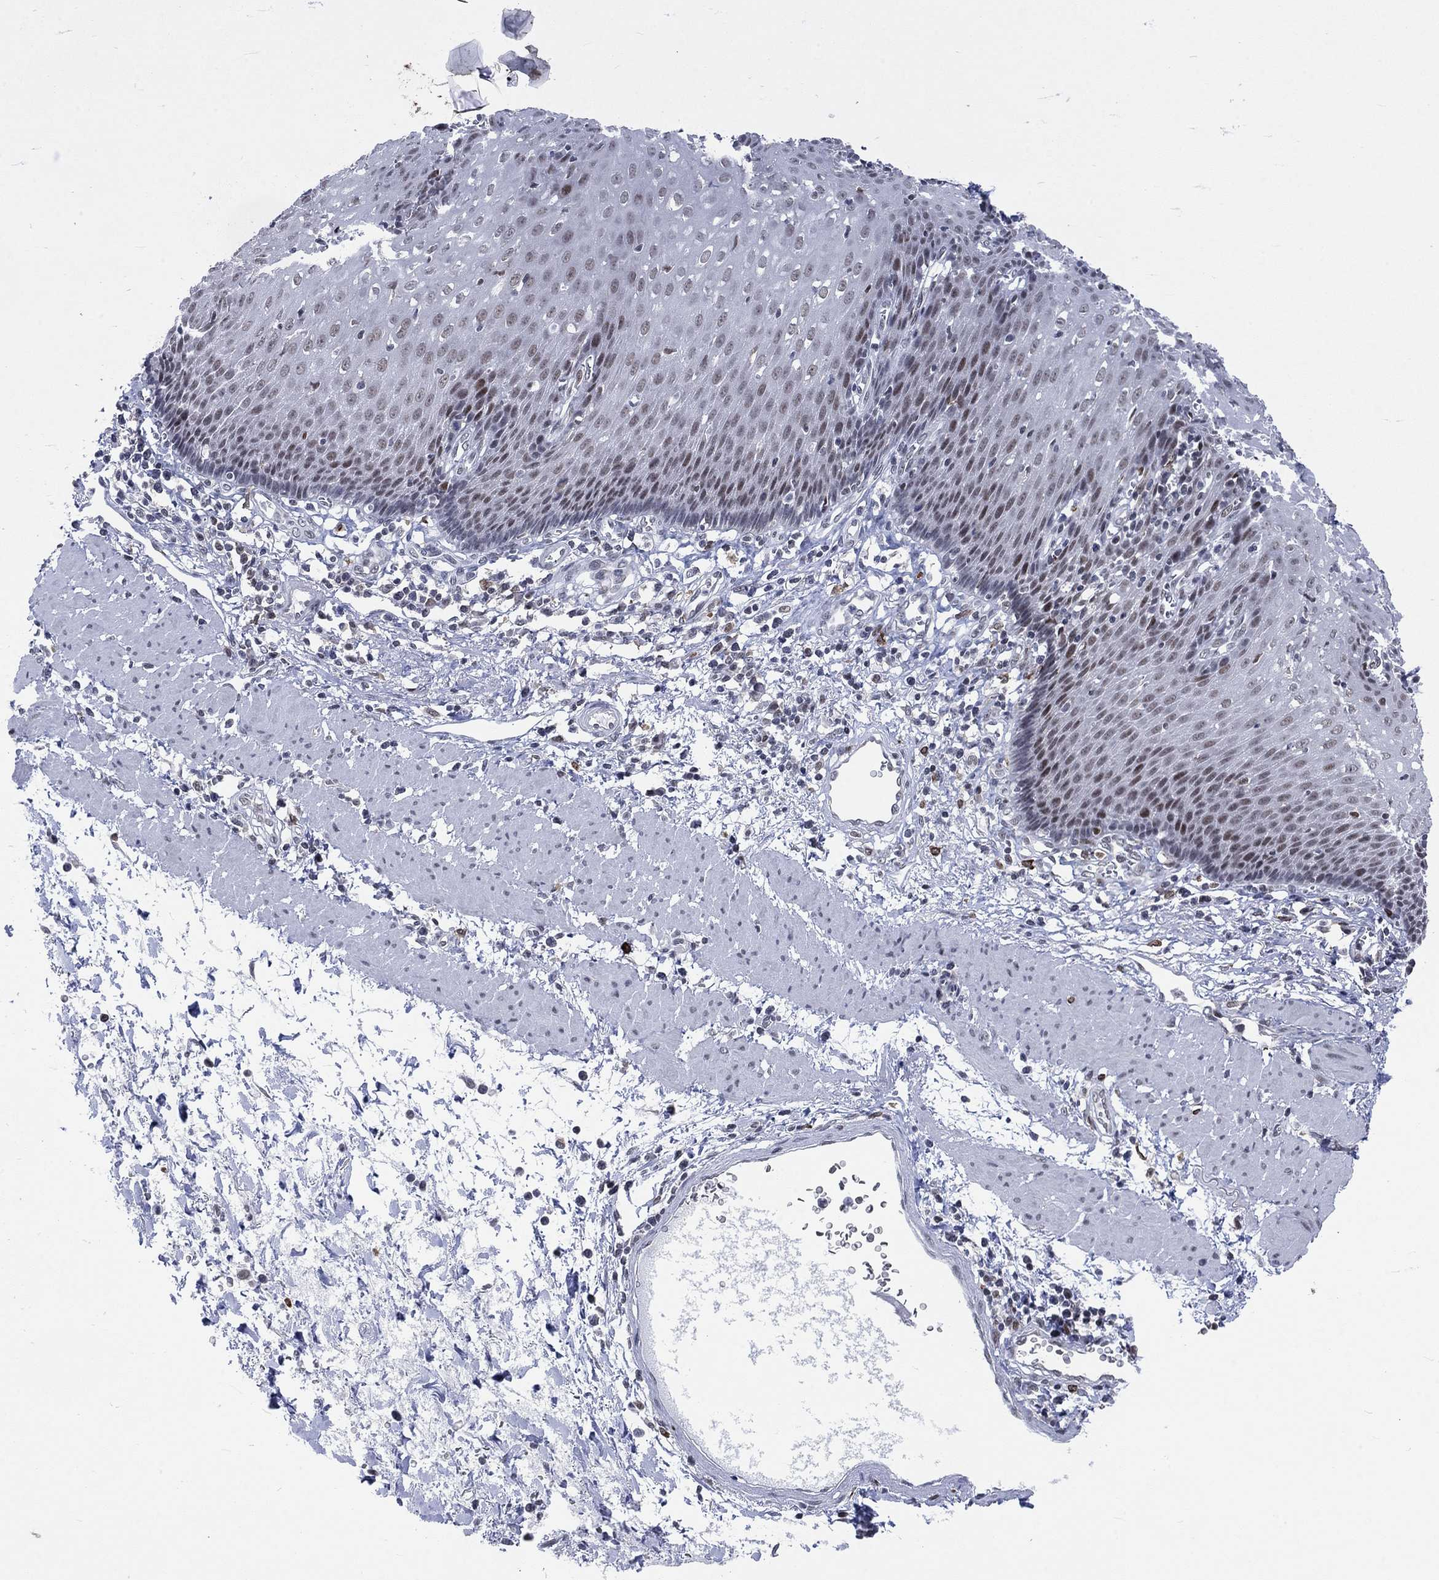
{"staining": {"intensity": "moderate", "quantity": "<25%", "location": "nuclear"}, "tissue": "esophagus", "cell_type": "Squamous epithelial cells", "image_type": "normal", "snomed": [{"axis": "morphology", "description": "Normal tissue, NOS"}, {"axis": "topography", "description": "Esophagus"}], "caption": "A low amount of moderate nuclear expression is present in approximately <25% of squamous epithelial cells in benign esophagus. Immunohistochemistry stains the protein in brown and the nuclei are stained blue.", "gene": "HCFC1", "patient": {"sex": "male", "age": 57}}